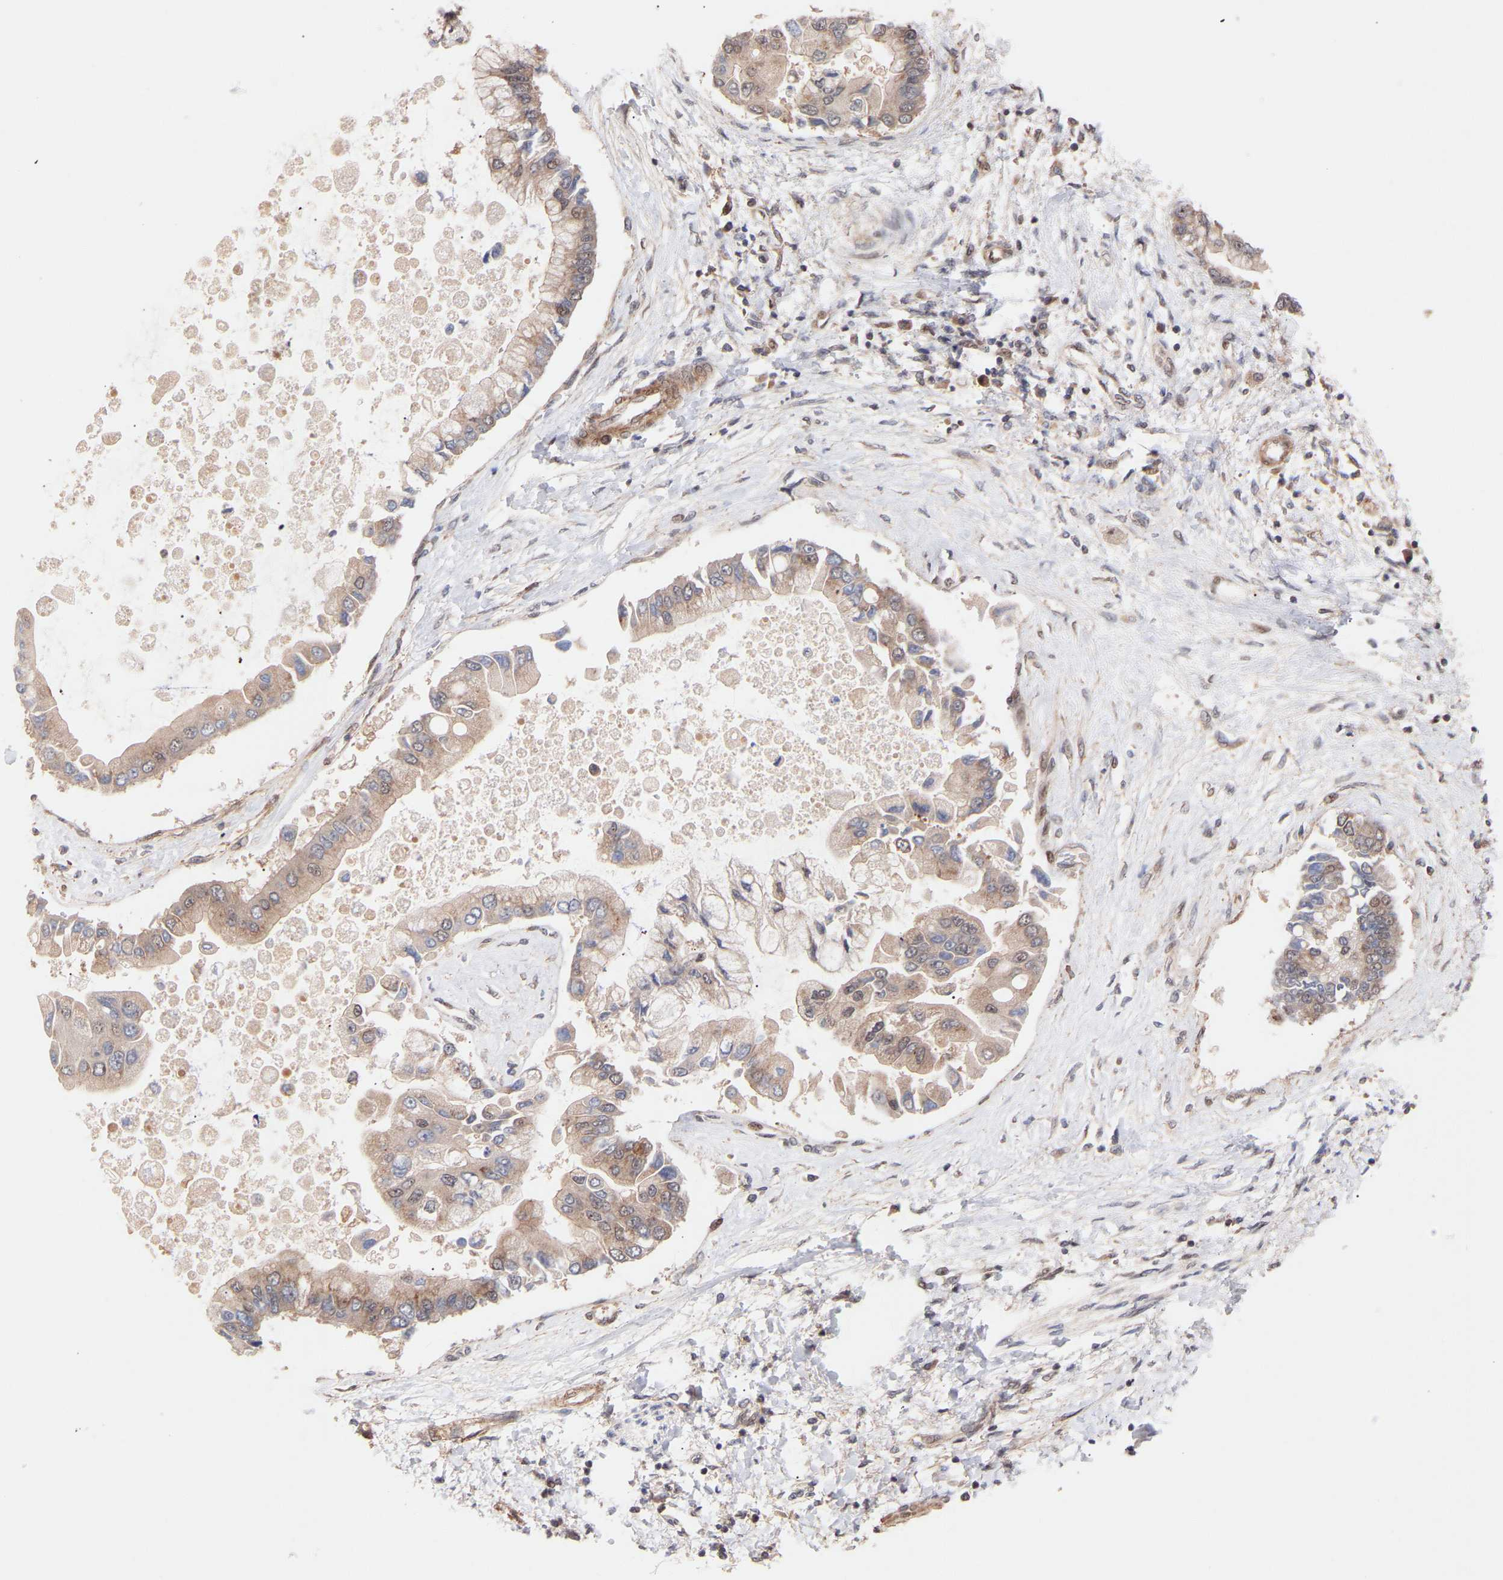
{"staining": {"intensity": "weak", "quantity": ">75%", "location": "cytoplasmic/membranous"}, "tissue": "liver cancer", "cell_type": "Tumor cells", "image_type": "cancer", "snomed": [{"axis": "morphology", "description": "Cholangiocarcinoma"}, {"axis": "topography", "description": "Liver"}], "caption": "The histopathology image demonstrates staining of cholangiocarcinoma (liver), revealing weak cytoplasmic/membranous protein positivity (brown color) within tumor cells.", "gene": "PDLIM5", "patient": {"sex": "male", "age": 50}}